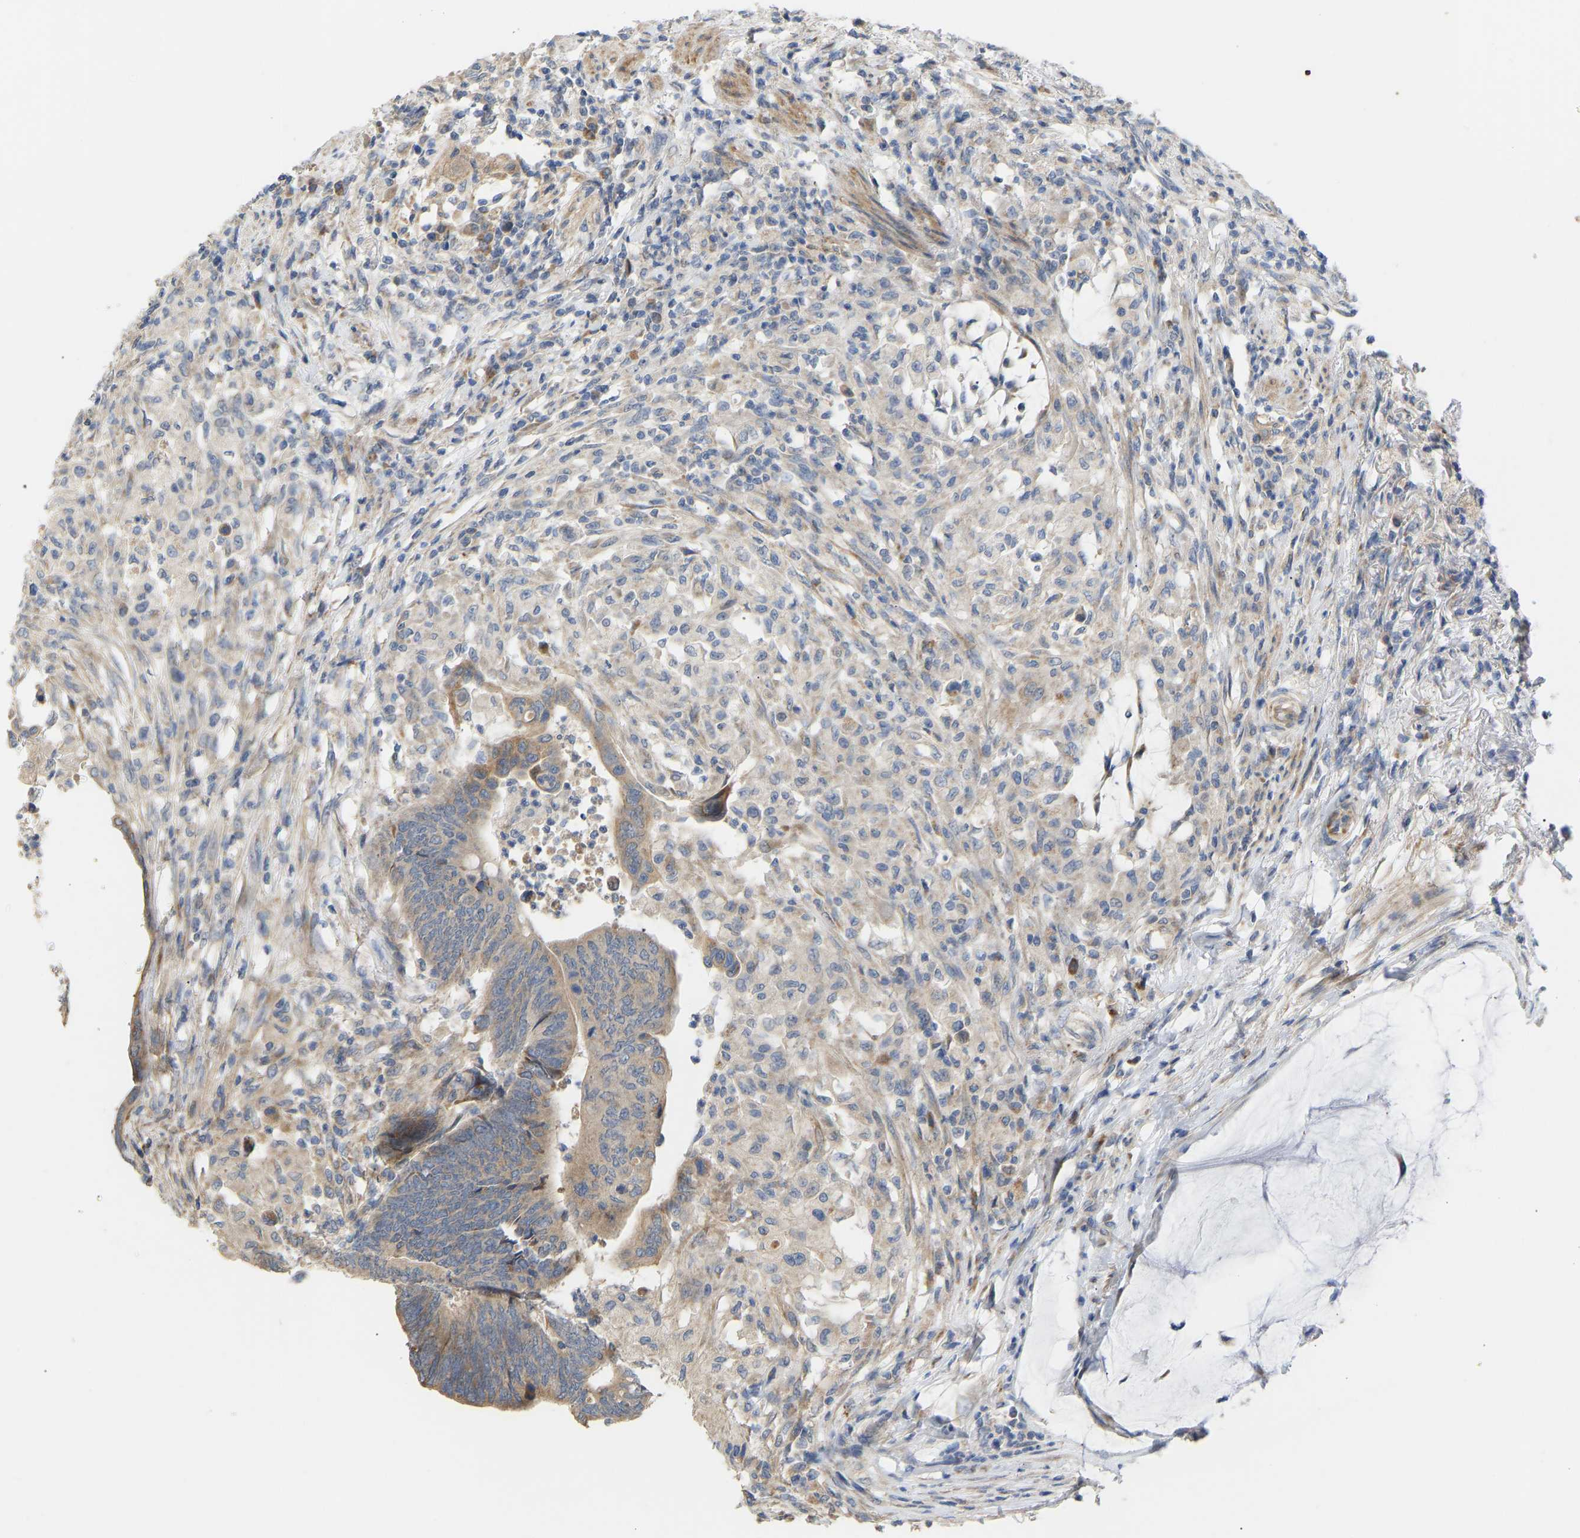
{"staining": {"intensity": "weak", "quantity": ">75%", "location": "cytoplasmic/membranous"}, "tissue": "colorectal cancer", "cell_type": "Tumor cells", "image_type": "cancer", "snomed": [{"axis": "morphology", "description": "Normal tissue, NOS"}, {"axis": "morphology", "description": "Adenocarcinoma, NOS"}, {"axis": "topography", "description": "Rectum"}, {"axis": "topography", "description": "Peripheral nerve tissue"}], "caption": "Tumor cells reveal low levels of weak cytoplasmic/membranous positivity in approximately >75% of cells in human colorectal cancer.", "gene": "HACD2", "patient": {"sex": "male", "age": 92}}